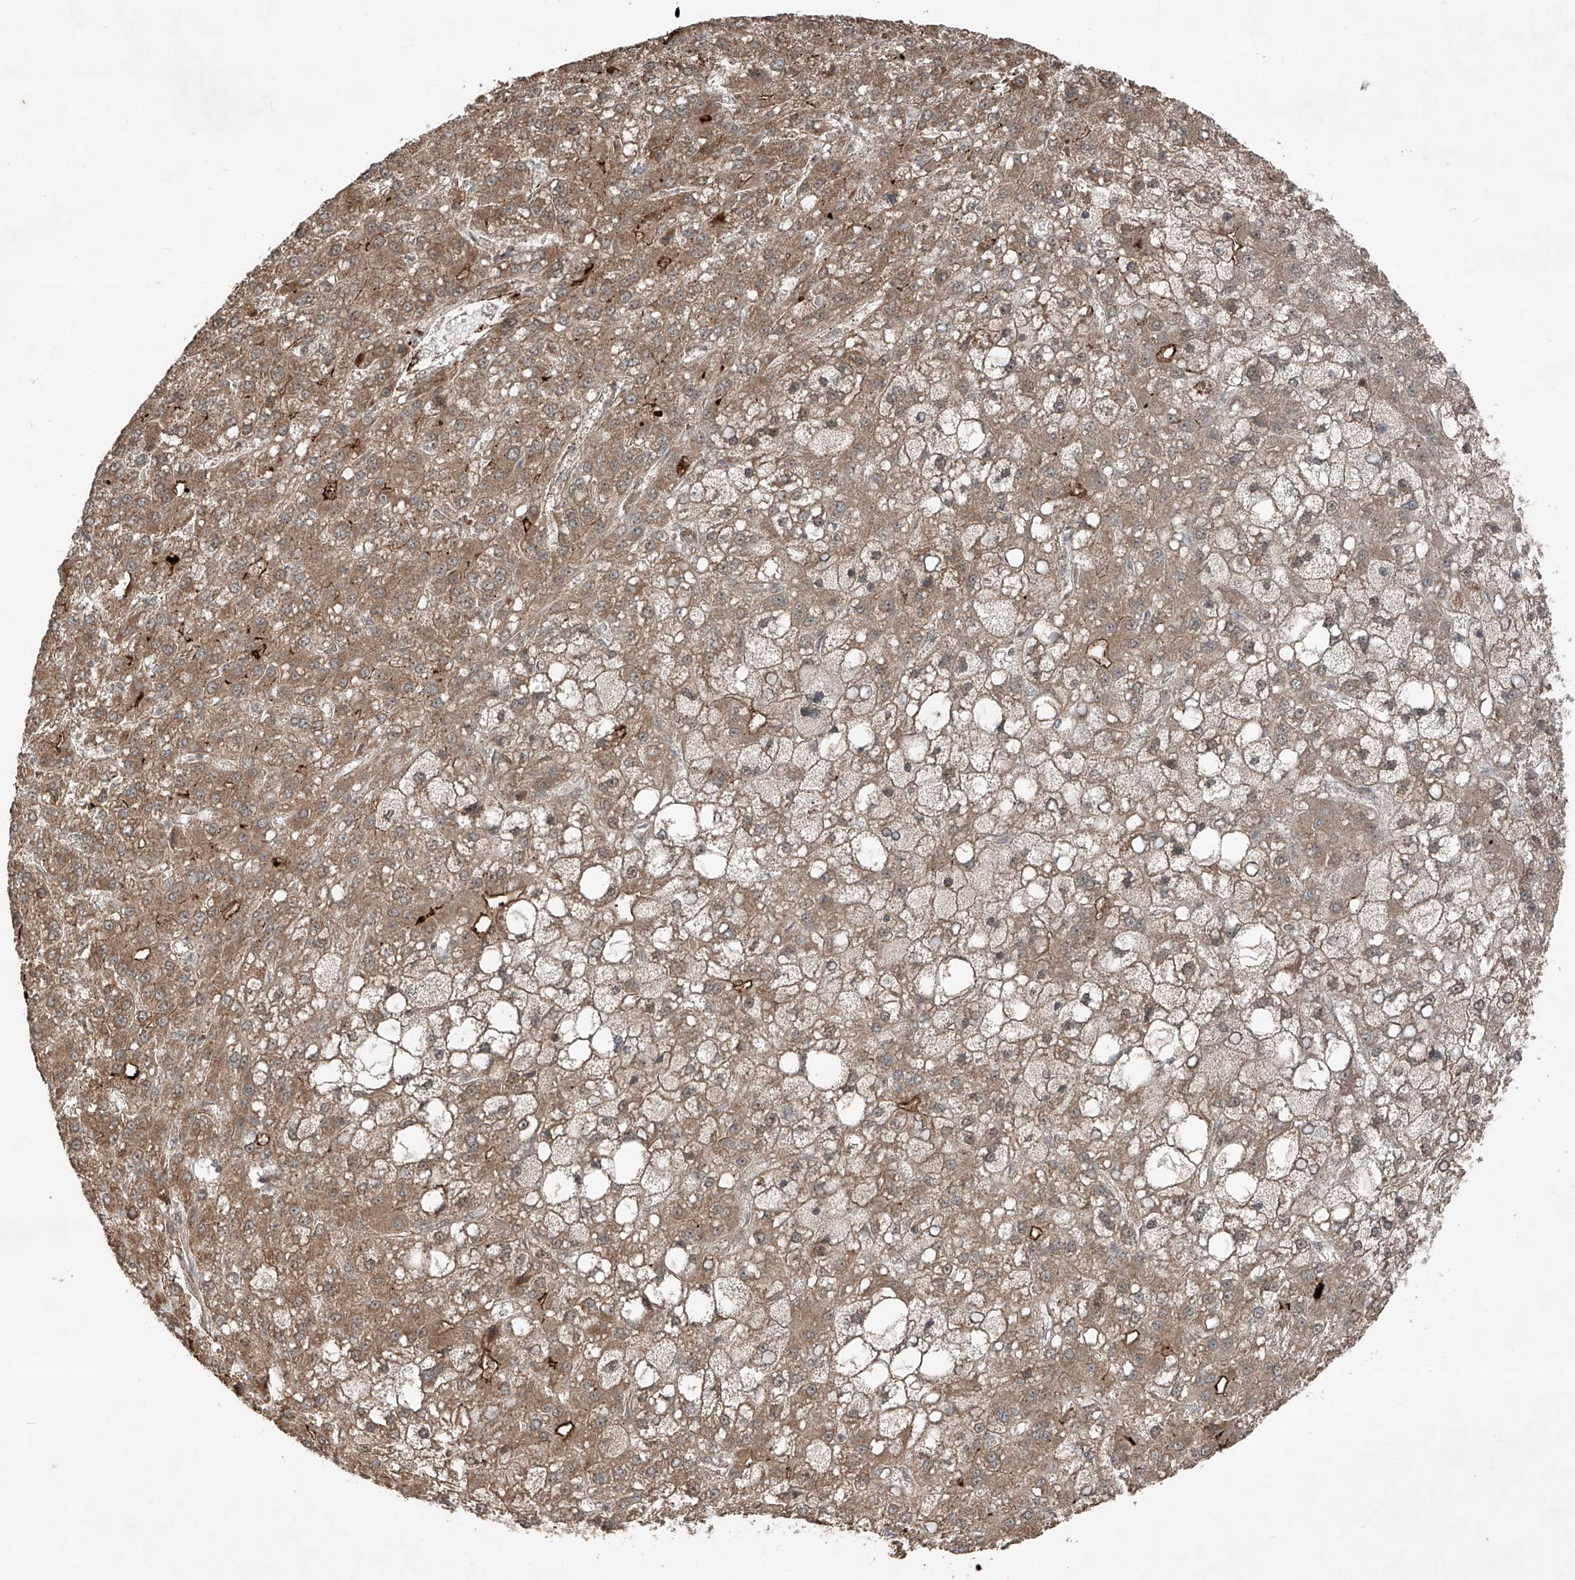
{"staining": {"intensity": "moderate", "quantity": ">75%", "location": "cytoplasmic/membranous"}, "tissue": "liver cancer", "cell_type": "Tumor cells", "image_type": "cancer", "snomed": [{"axis": "morphology", "description": "Carcinoma, Hepatocellular, NOS"}, {"axis": "topography", "description": "Liver"}], "caption": "IHC staining of liver hepatocellular carcinoma, which reveals medium levels of moderate cytoplasmic/membranous positivity in about >75% of tumor cells indicating moderate cytoplasmic/membranous protein expression. The staining was performed using DAB (3,3'-diaminobenzidine) (brown) for protein detection and nuclei were counterstained in hematoxylin (blue).", "gene": "ZNF620", "patient": {"sex": "male", "age": 67}}